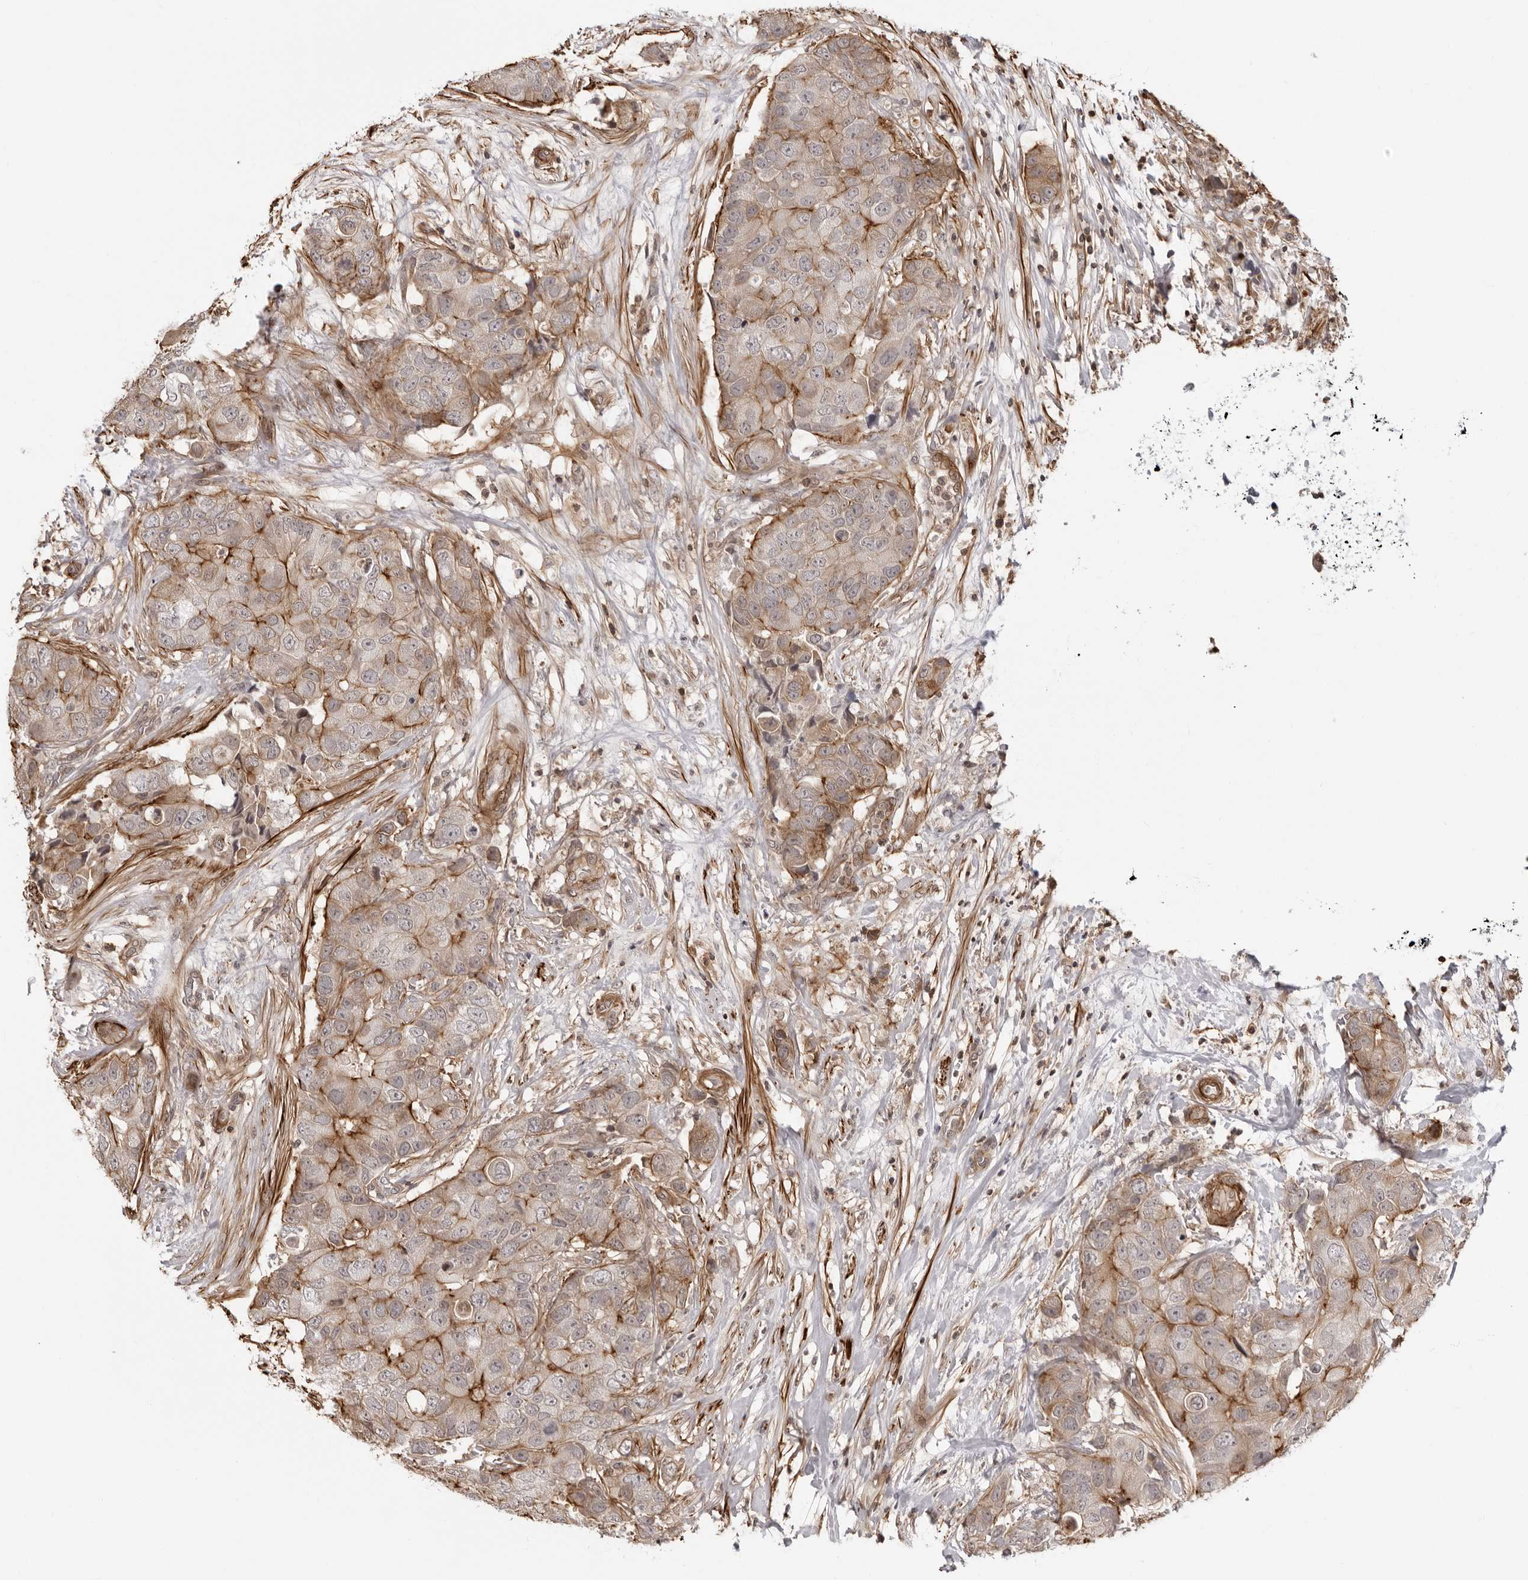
{"staining": {"intensity": "weak", "quantity": ">75%", "location": "cytoplasmic/membranous"}, "tissue": "breast cancer", "cell_type": "Tumor cells", "image_type": "cancer", "snomed": [{"axis": "morphology", "description": "Duct carcinoma"}, {"axis": "topography", "description": "Breast"}], "caption": "Immunohistochemistry (IHC) micrograph of neoplastic tissue: intraductal carcinoma (breast) stained using IHC demonstrates low levels of weak protein expression localized specifically in the cytoplasmic/membranous of tumor cells, appearing as a cytoplasmic/membranous brown color.", "gene": "UNK", "patient": {"sex": "female", "age": 62}}